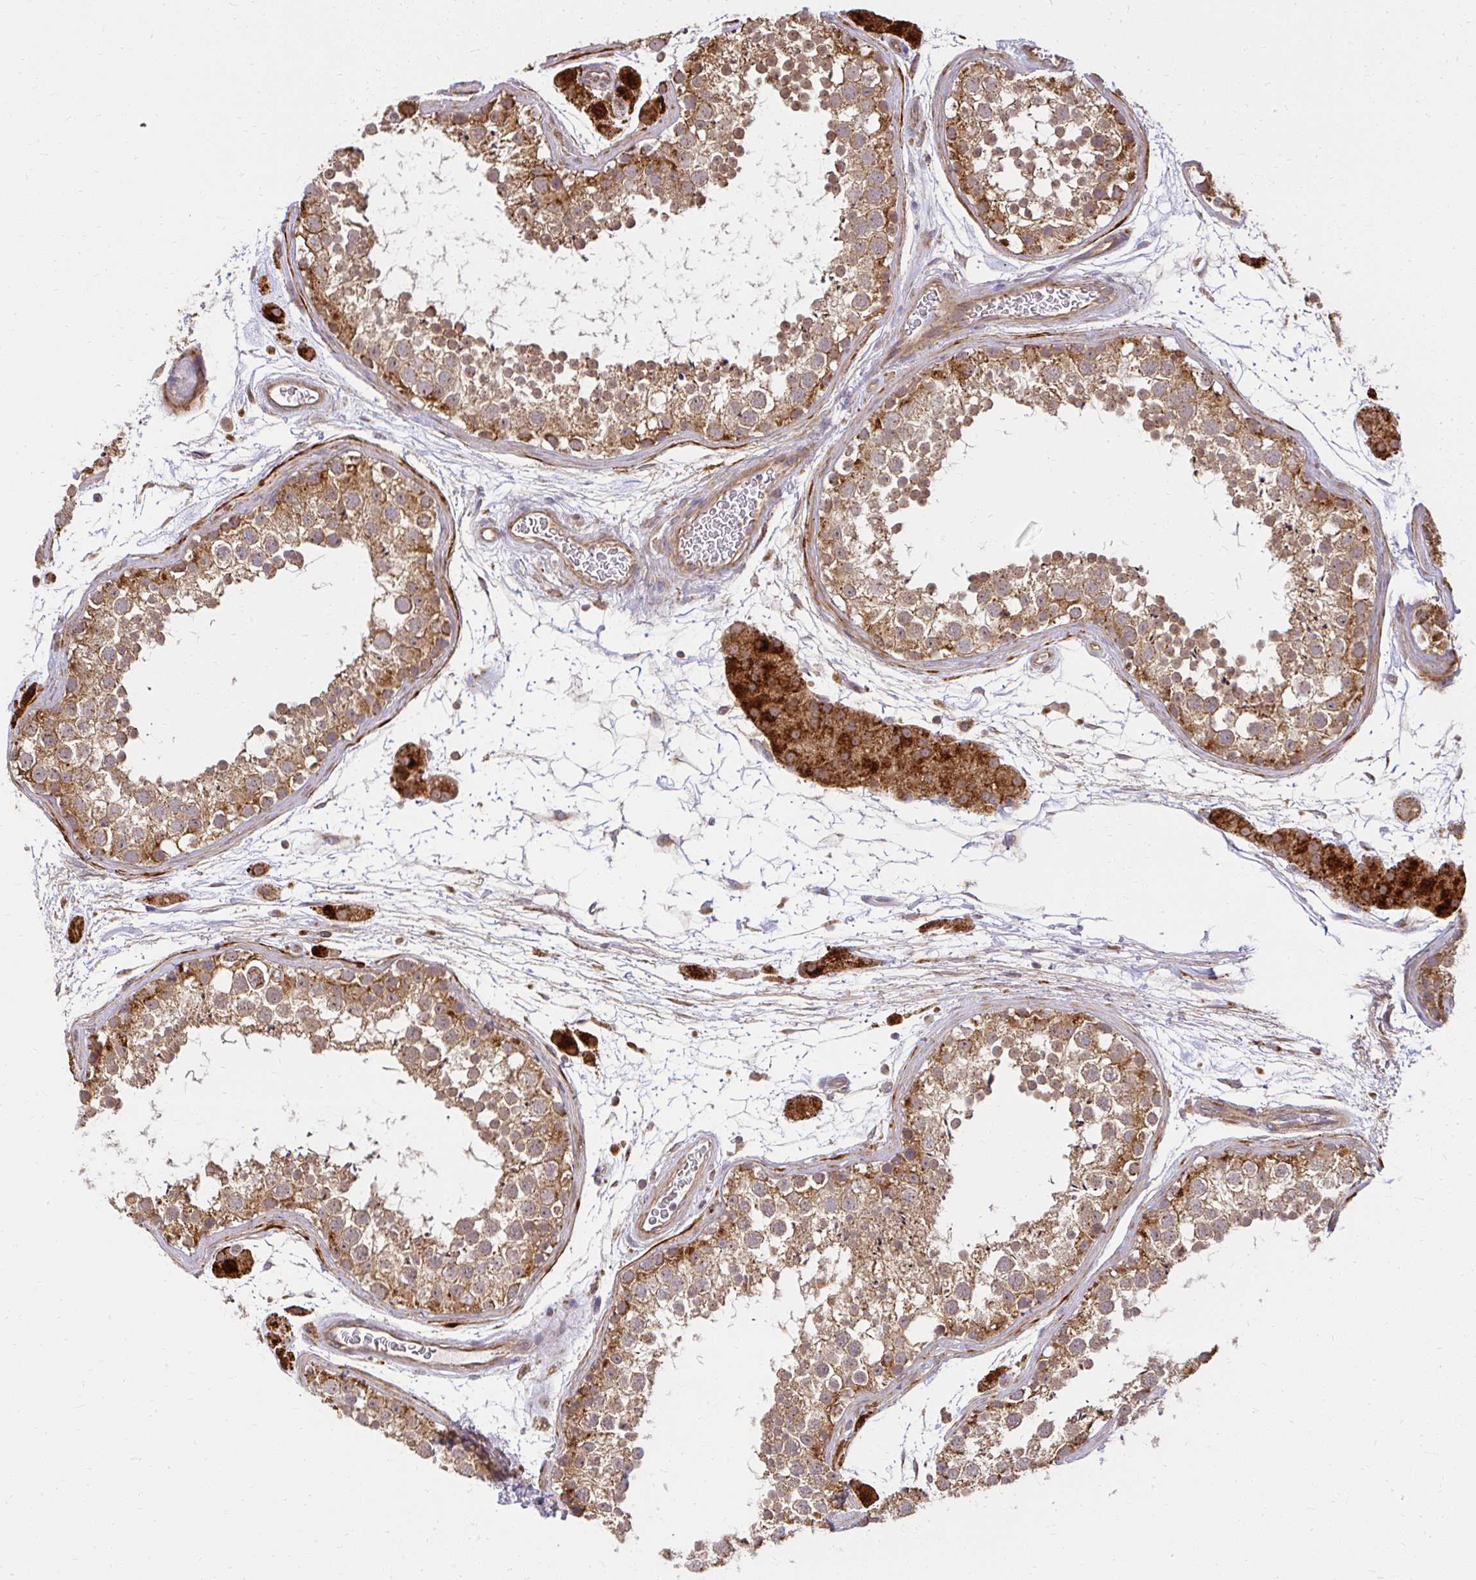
{"staining": {"intensity": "moderate", "quantity": ">75%", "location": "cytoplasmic/membranous"}, "tissue": "testis", "cell_type": "Cells in seminiferous ducts", "image_type": "normal", "snomed": [{"axis": "morphology", "description": "Normal tissue, NOS"}, {"axis": "topography", "description": "Testis"}], "caption": "About >75% of cells in seminiferous ducts in normal testis display moderate cytoplasmic/membranous protein positivity as visualized by brown immunohistochemical staining.", "gene": "GNS", "patient": {"sex": "male", "age": 41}}